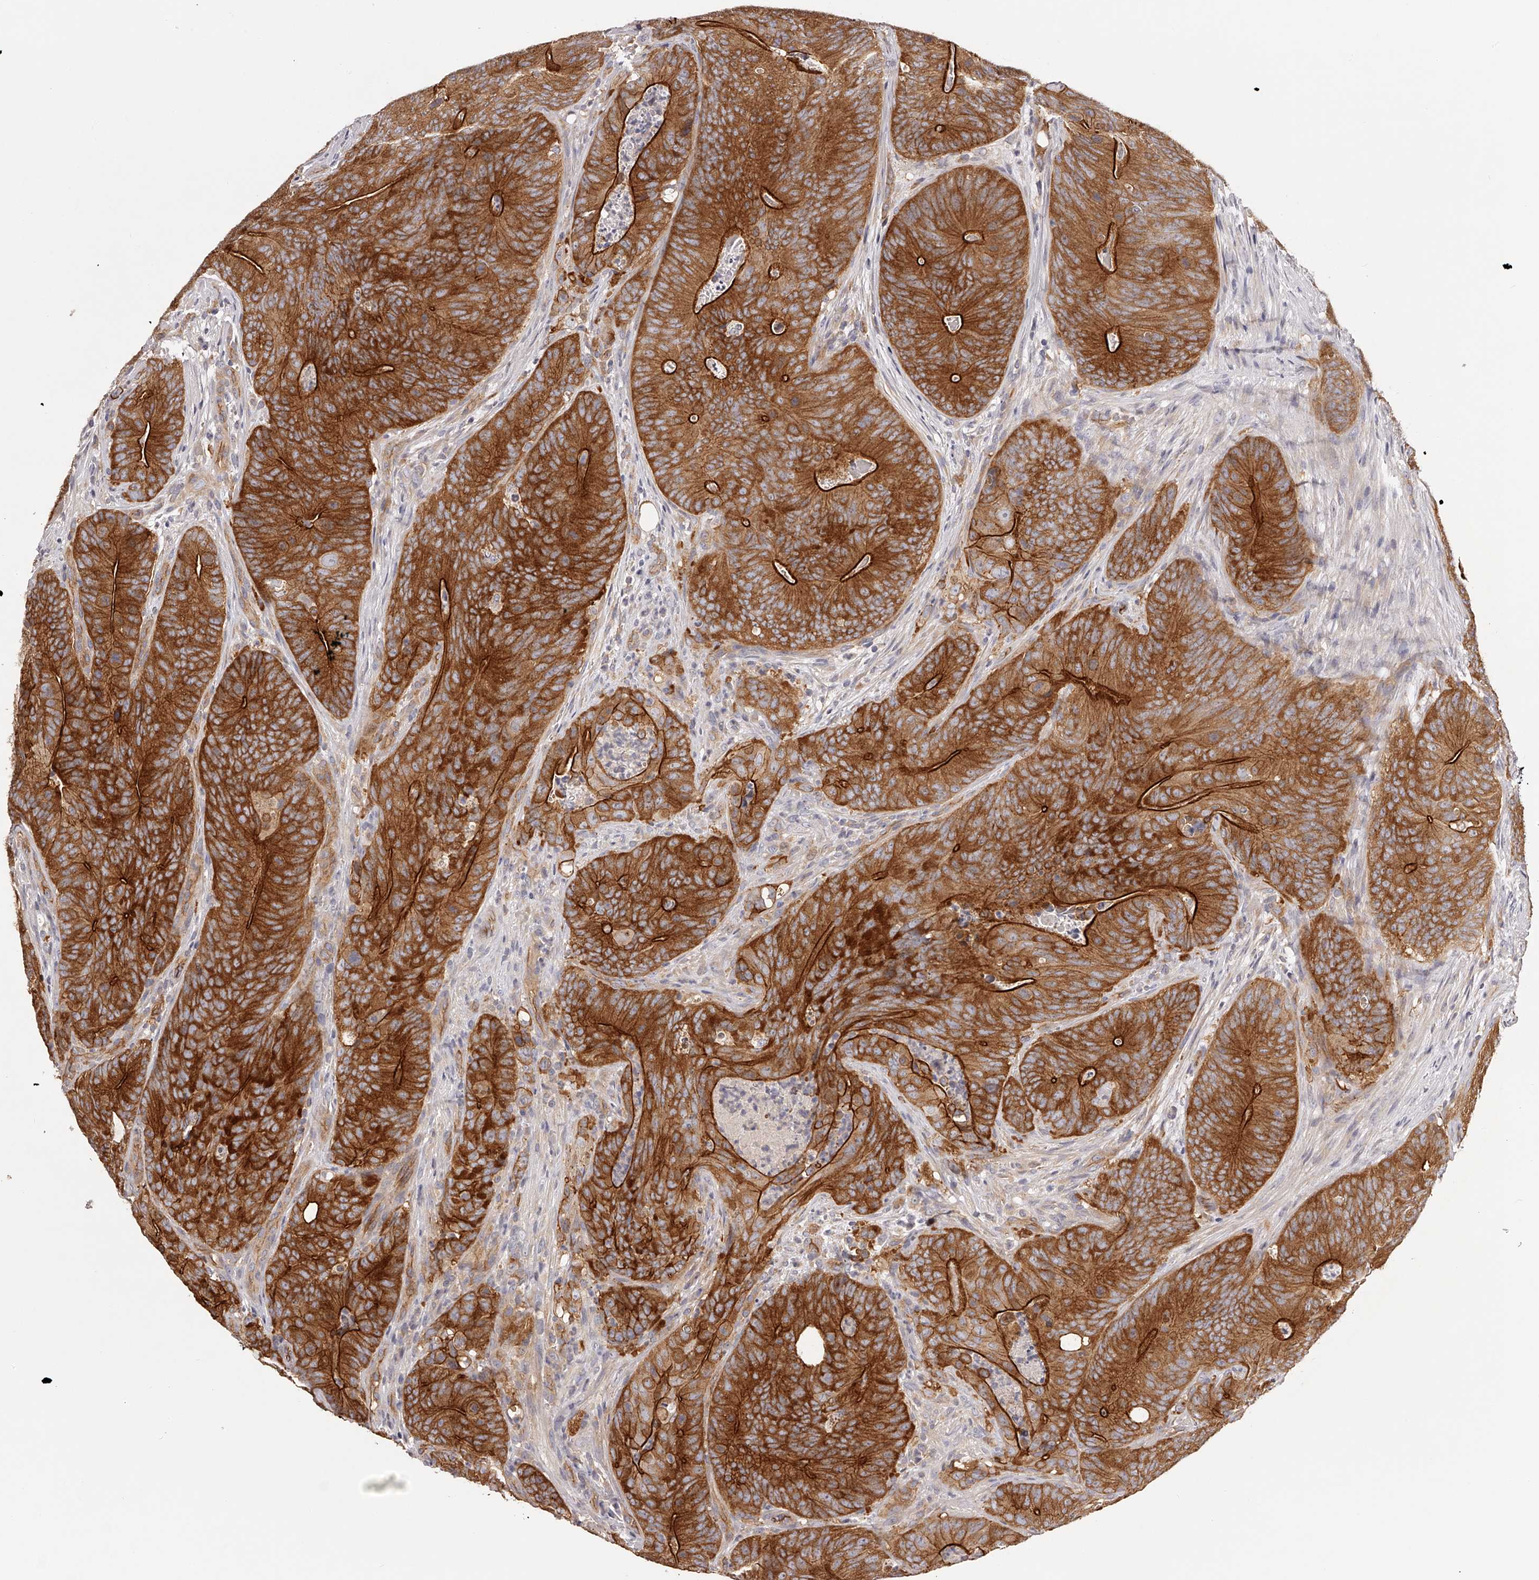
{"staining": {"intensity": "strong", "quantity": ">75%", "location": "cytoplasmic/membranous"}, "tissue": "colorectal cancer", "cell_type": "Tumor cells", "image_type": "cancer", "snomed": [{"axis": "morphology", "description": "Normal tissue, NOS"}, {"axis": "topography", "description": "Colon"}], "caption": "Strong cytoplasmic/membranous protein expression is identified in about >75% of tumor cells in colorectal cancer.", "gene": "LTV1", "patient": {"sex": "female", "age": 82}}